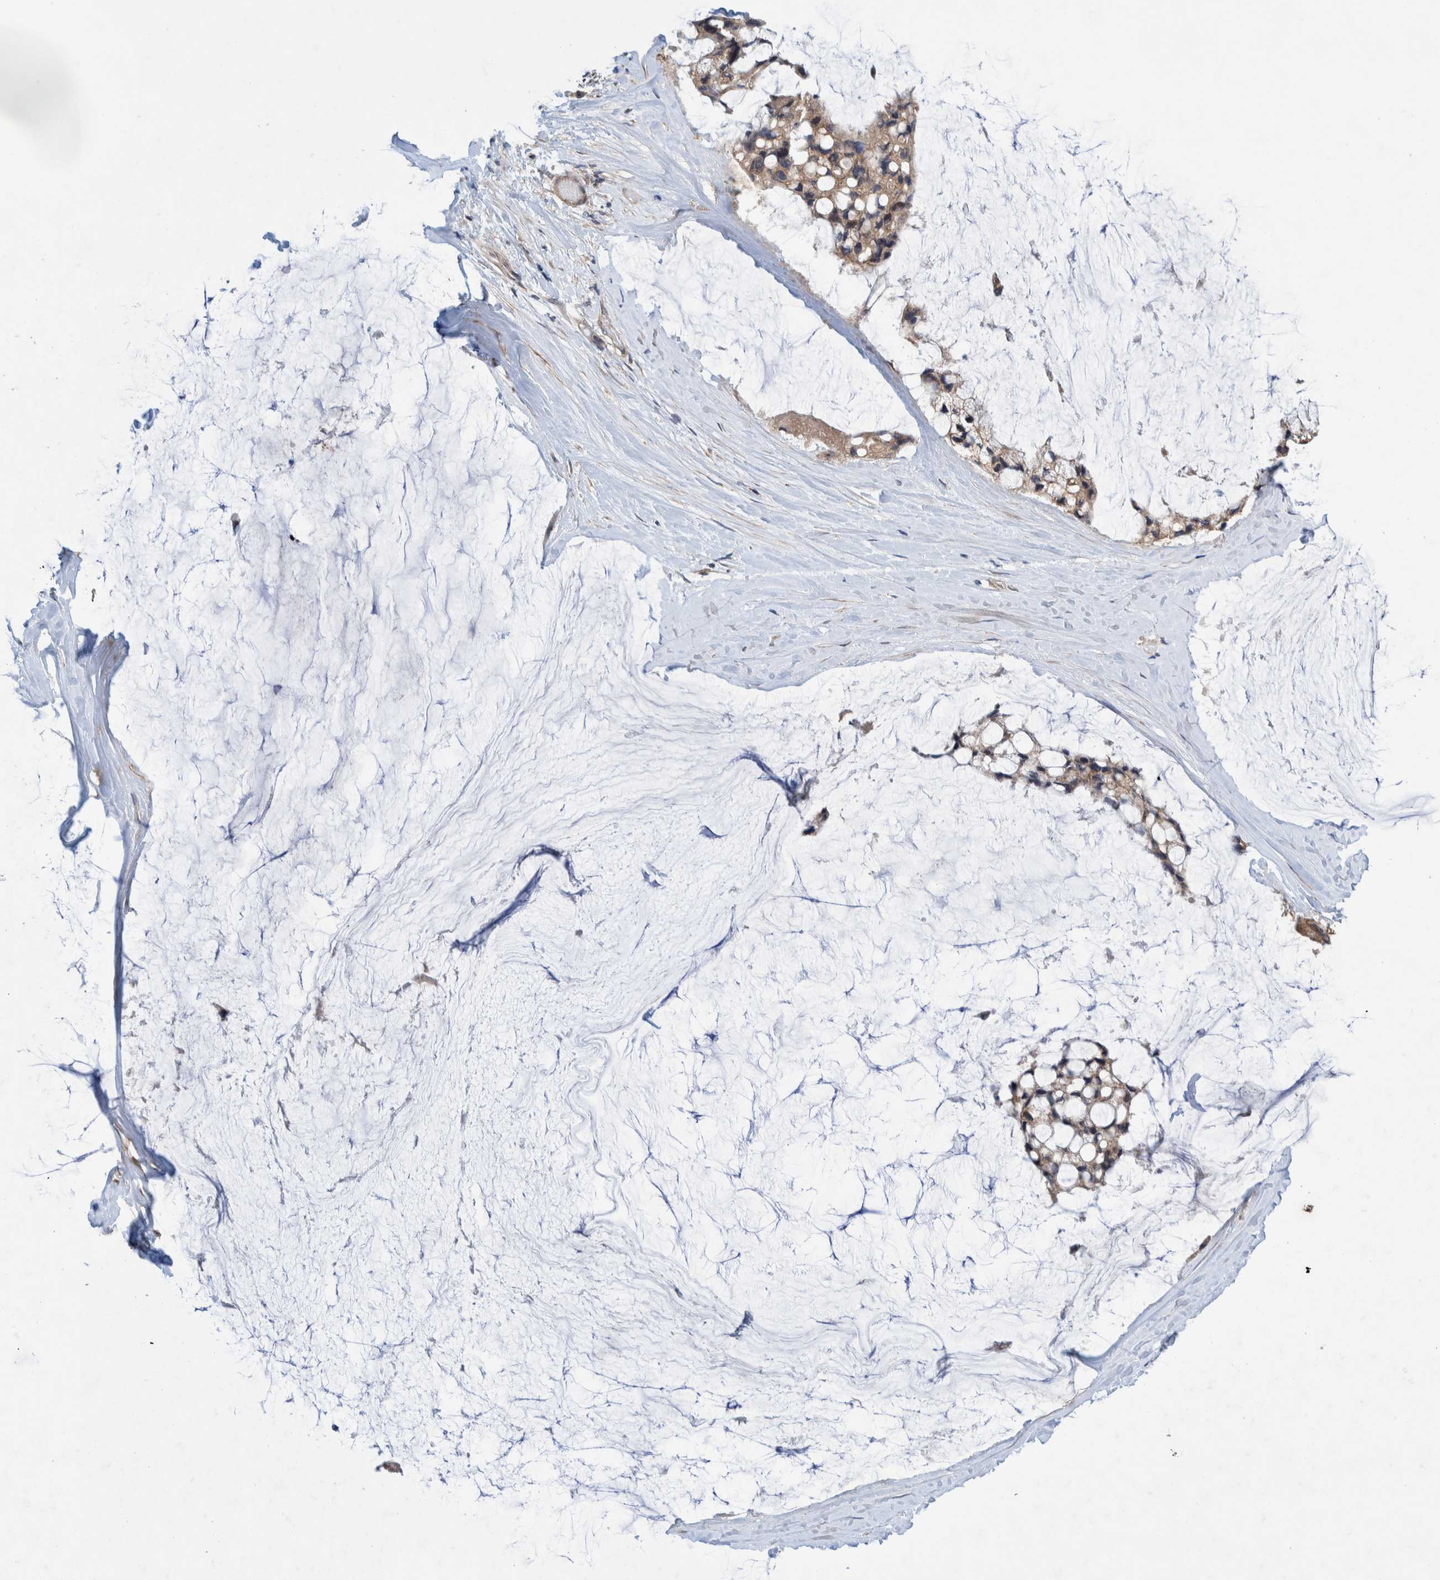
{"staining": {"intensity": "moderate", "quantity": ">75%", "location": "cytoplasmic/membranous"}, "tissue": "ovarian cancer", "cell_type": "Tumor cells", "image_type": "cancer", "snomed": [{"axis": "morphology", "description": "Cystadenocarcinoma, mucinous, NOS"}, {"axis": "topography", "description": "Ovary"}], "caption": "Tumor cells display medium levels of moderate cytoplasmic/membranous staining in about >75% of cells in human ovarian cancer (mucinous cystadenocarcinoma).", "gene": "PIK3R6", "patient": {"sex": "female", "age": 39}}